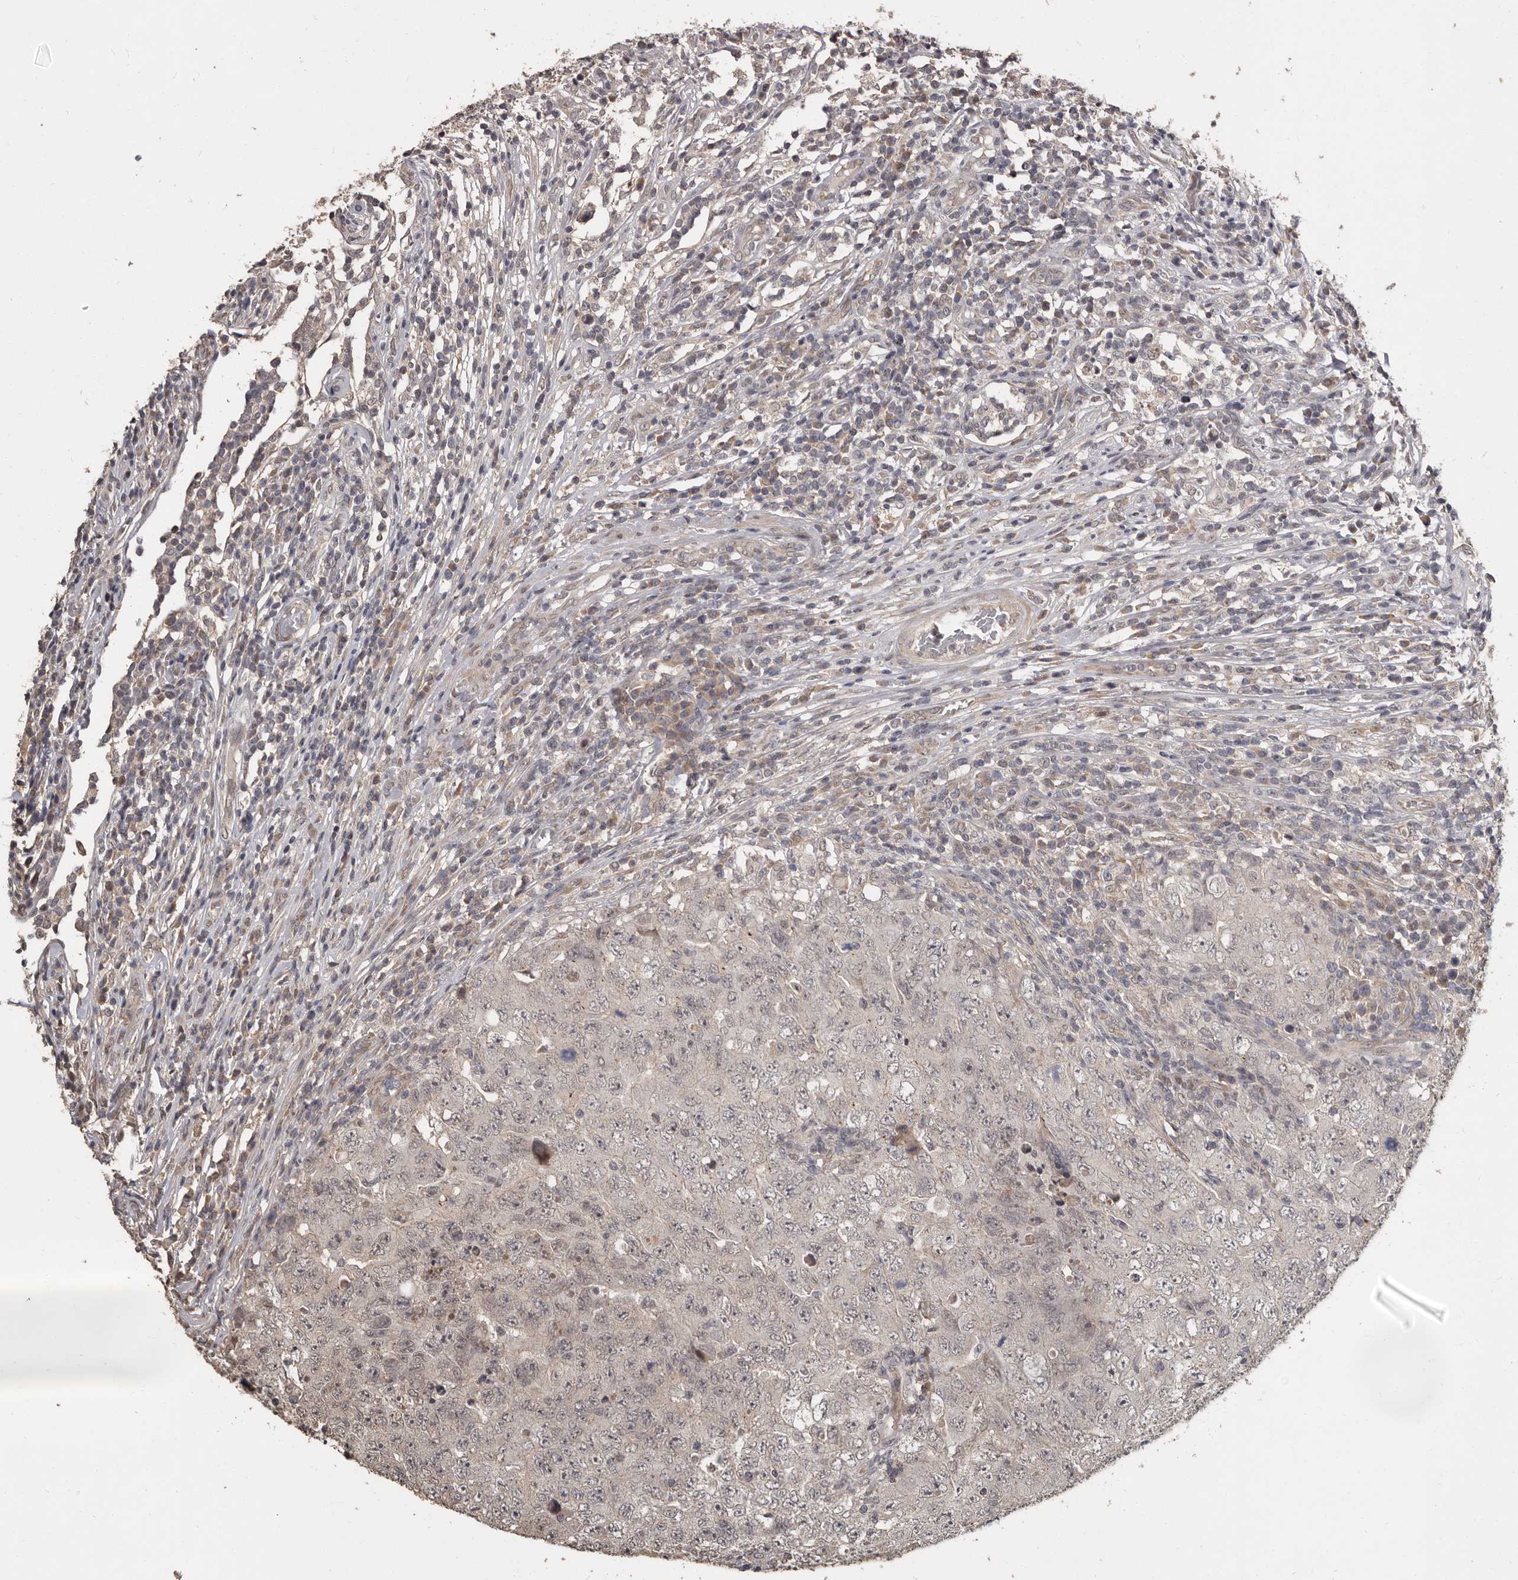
{"staining": {"intensity": "weak", "quantity": "25%-75%", "location": "cytoplasmic/membranous,nuclear"}, "tissue": "testis cancer", "cell_type": "Tumor cells", "image_type": "cancer", "snomed": [{"axis": "morphology", "description": "Carcinoma, Embryonal, NOS"}, {"axis": "topography", "description": "Testis"}], "caption": "Immunohistochemistry (IHC) micrograph of neoplastic tissue: human testis embryonal carcinoma stained using IHC demonstrates low levels of weak protein expression localized specifically in the cytoplasmic/membranous and nuclear of tumor cells, appearing as a cytoplasmic/membranous and nuclear brown color.", "gene": "ZFP14", "patient": {"sex": "male", "age": 26}}